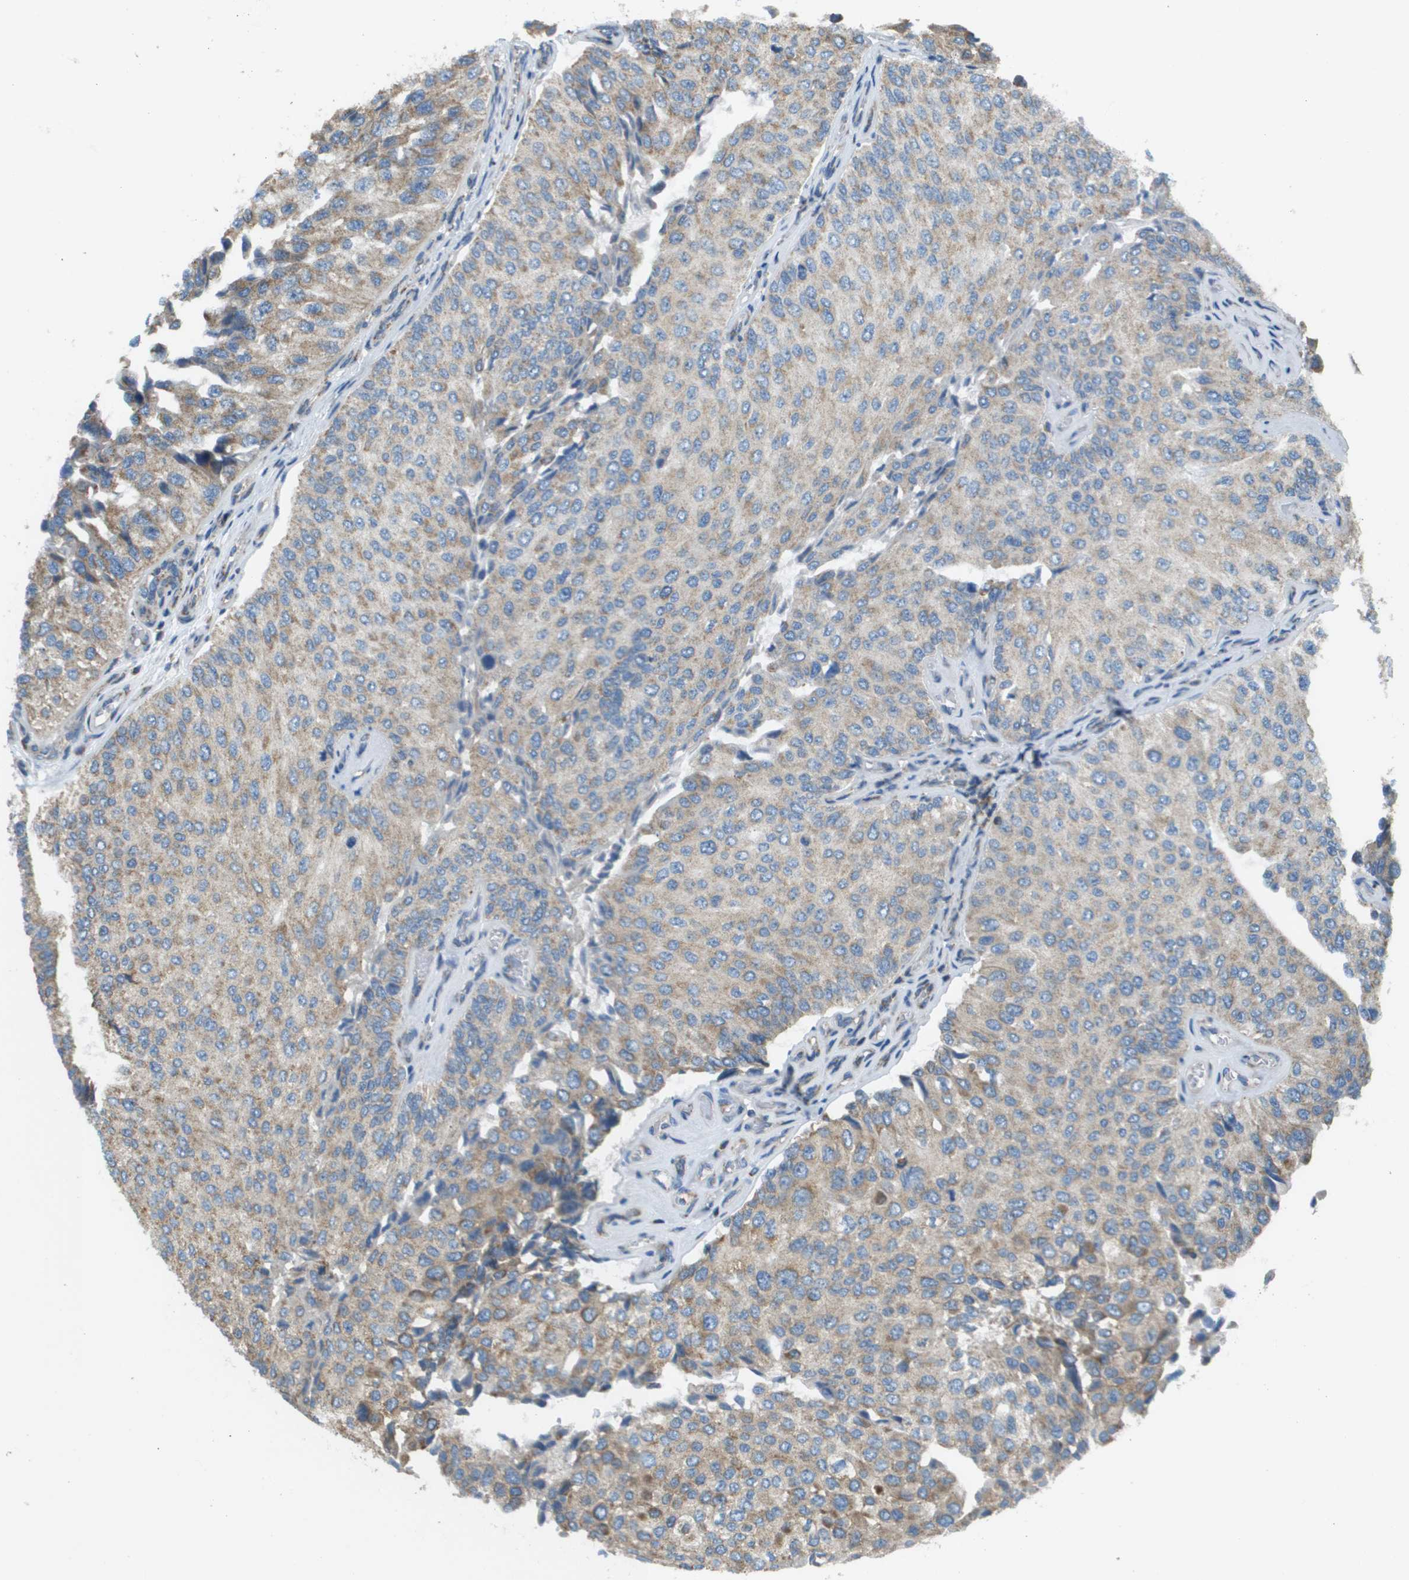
{"staining": {"intensity": "moderate", "quantity": ">75%", "location": "cytoplasmic/membranous"}, "tissue": "urothelial cancer", "cell_type": "Tumor cells", "image_type": "cancer", "snomed": [{"axis": "morphology", "description": "Urothelial carcinoma, High grade"}, {"axis": "topography", "description": "Kidney"}, {"axis": "topography", "description": "Urinary bladder"}], "caption": "Urothelial cancer tissue exhibits moderate cytoplasmic/membranous positivity in about >75% of tumor cells Ihc stains the protein of interest in brown and the nuclei are stained blue.", "gene": "TAOK3", "patient": {"sex": "male", "age": 77}}